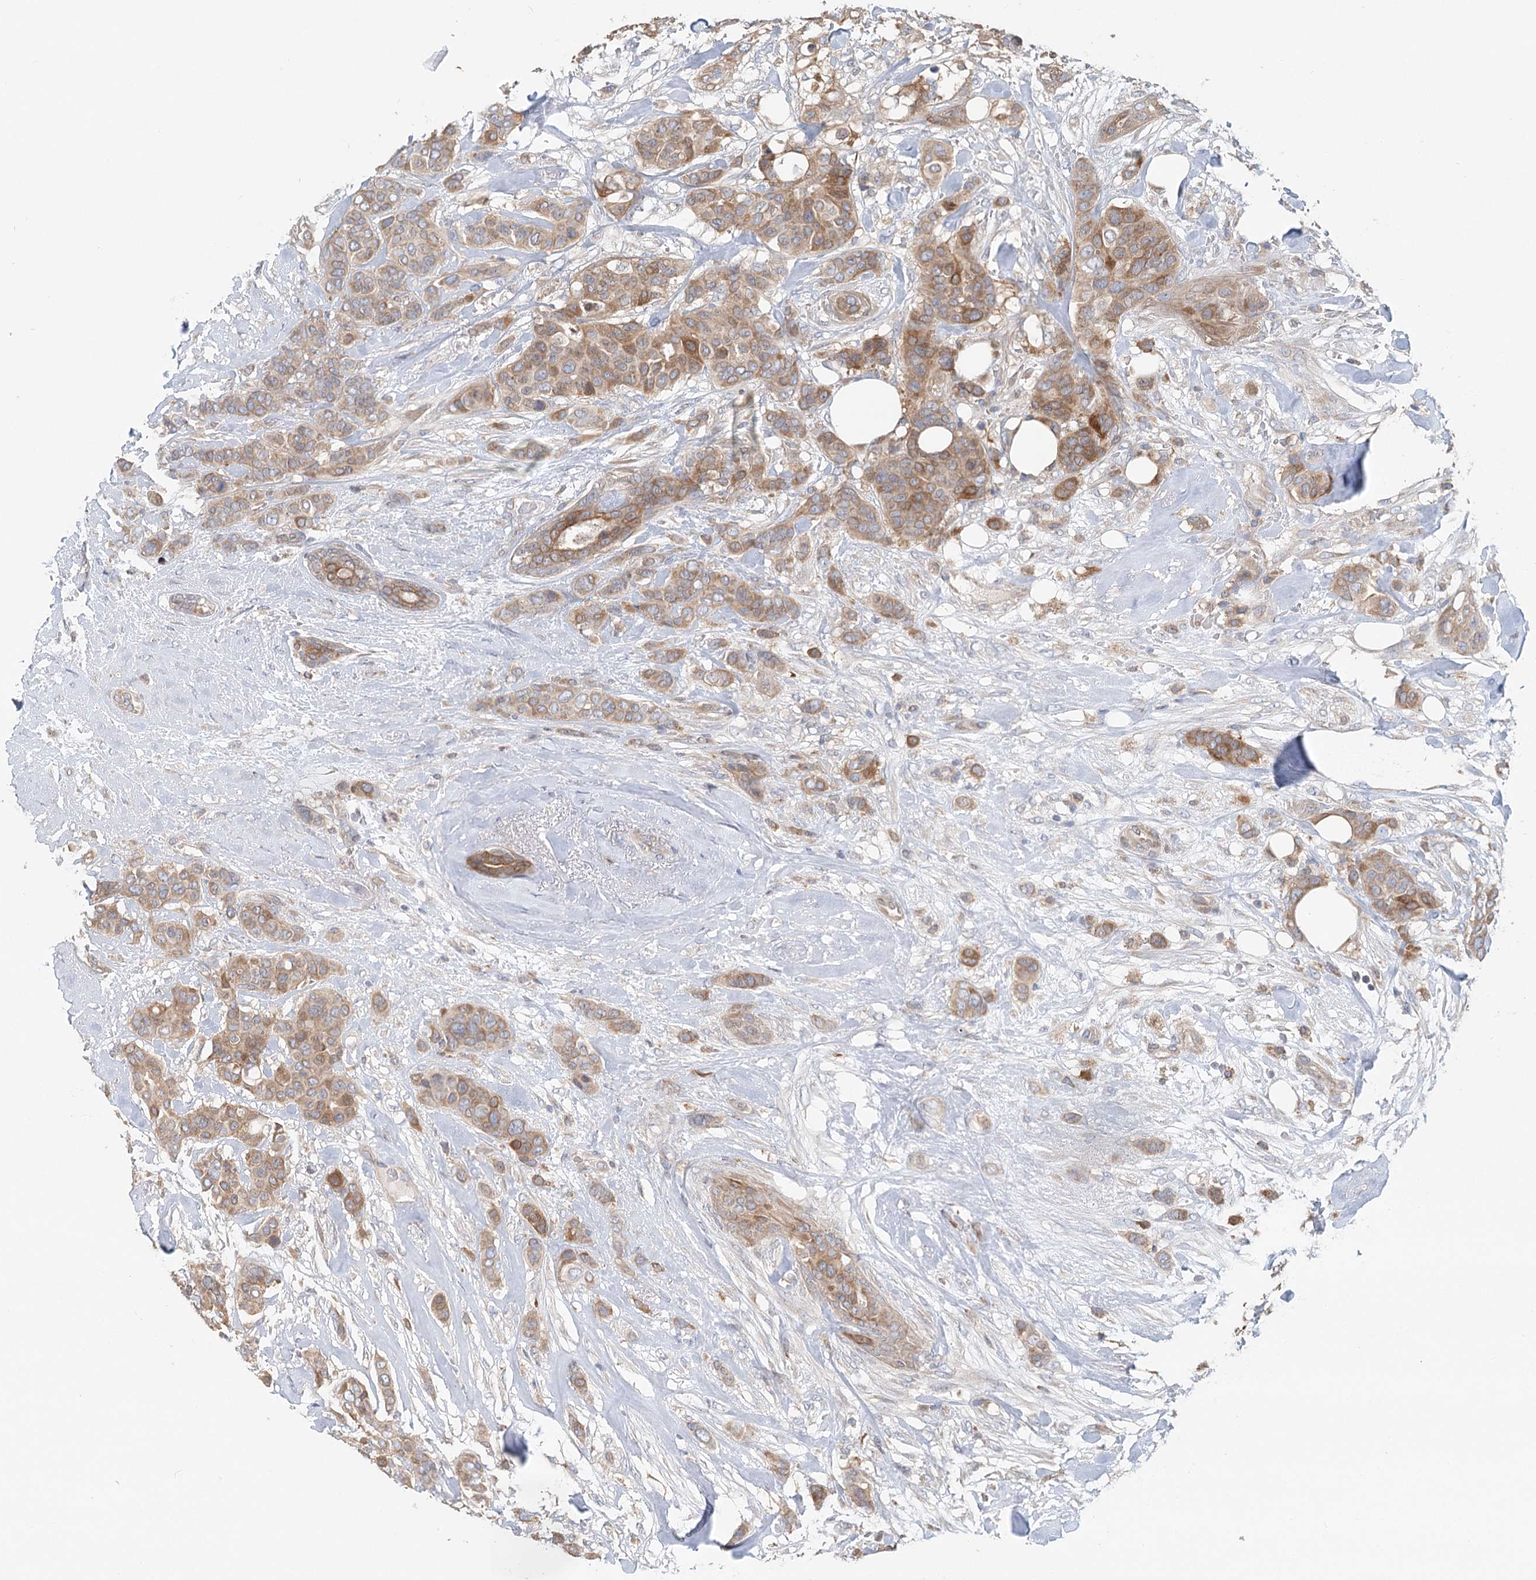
{"staining": {"intensity": "moderate", "quantity": "25%-75%", "location": "cytoplasmic/membranous"}, "tissue": "breast cancer", "cell_type": "Tumor cells", "image_type": "cancer", "snomed": [{"axis": "morphology", "description": "Lobular carcinoma"}, {"axis": "topography", "description": "Breast"}], "caption": "About 25%-75% of tumor cells in breast cancer exhibit moderate cytoplasmic/membranous protein expression as visualized by brown immunohistochemical staining.", "gene": "PAIP2", "patient": {"sex": "female", "age": 51}}